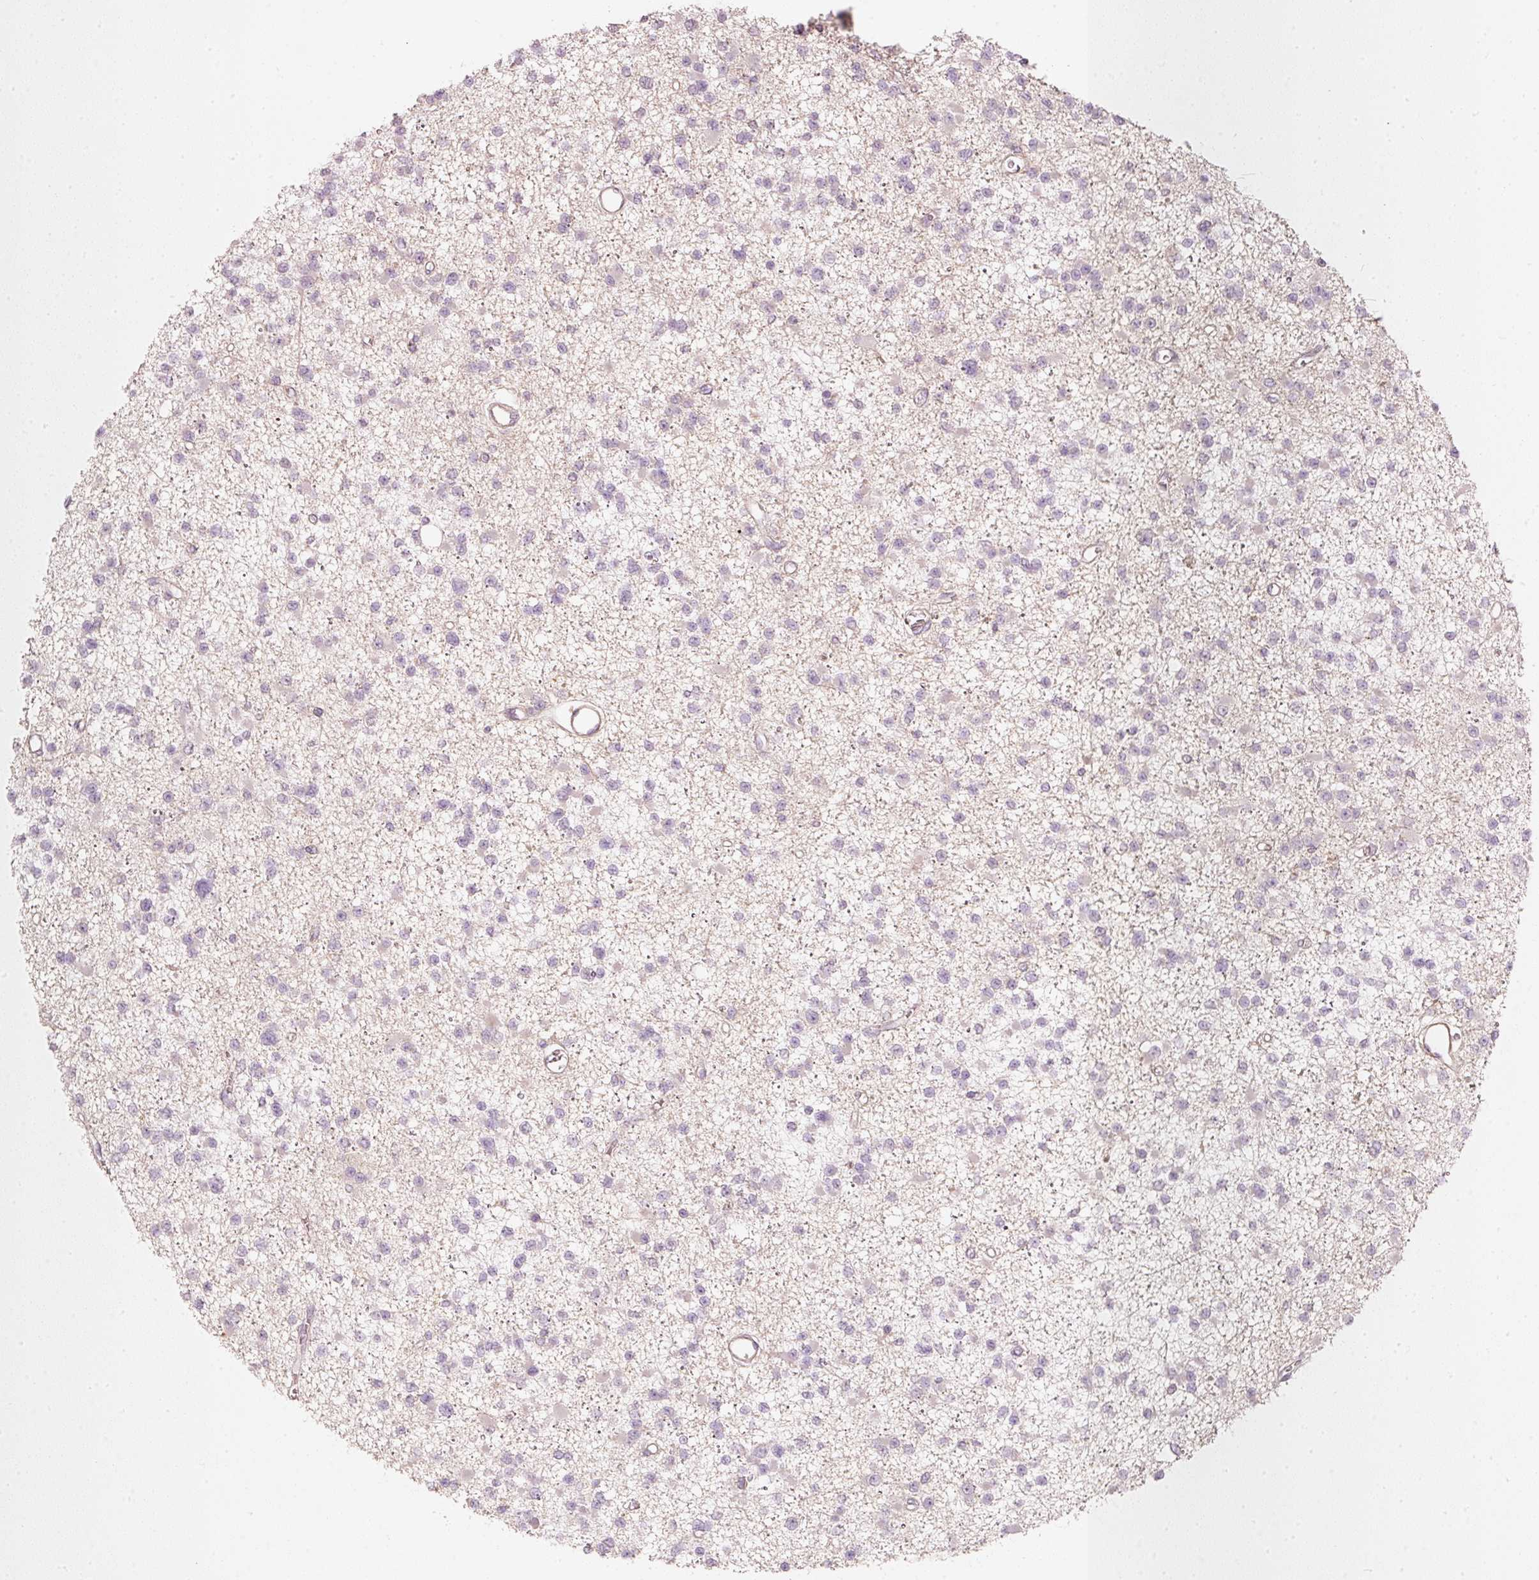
{"staining": {"intensity": "negative", "quantity": "none", "location": "none"}, "tissue": "glioma", "cell_type": "Tumor cells", "image_type": "cancer", "snomed": [{"axis": "morphology", "description": "Glioma, malignant, Low grade"}, {"axis": "topography", "description": "Brain"}], "caption": "Tumor cells show no significant positivity in malignant low-grade glioma.", "gene": "KCNQ1", "patient": {"sex": "female", "age": 22}}